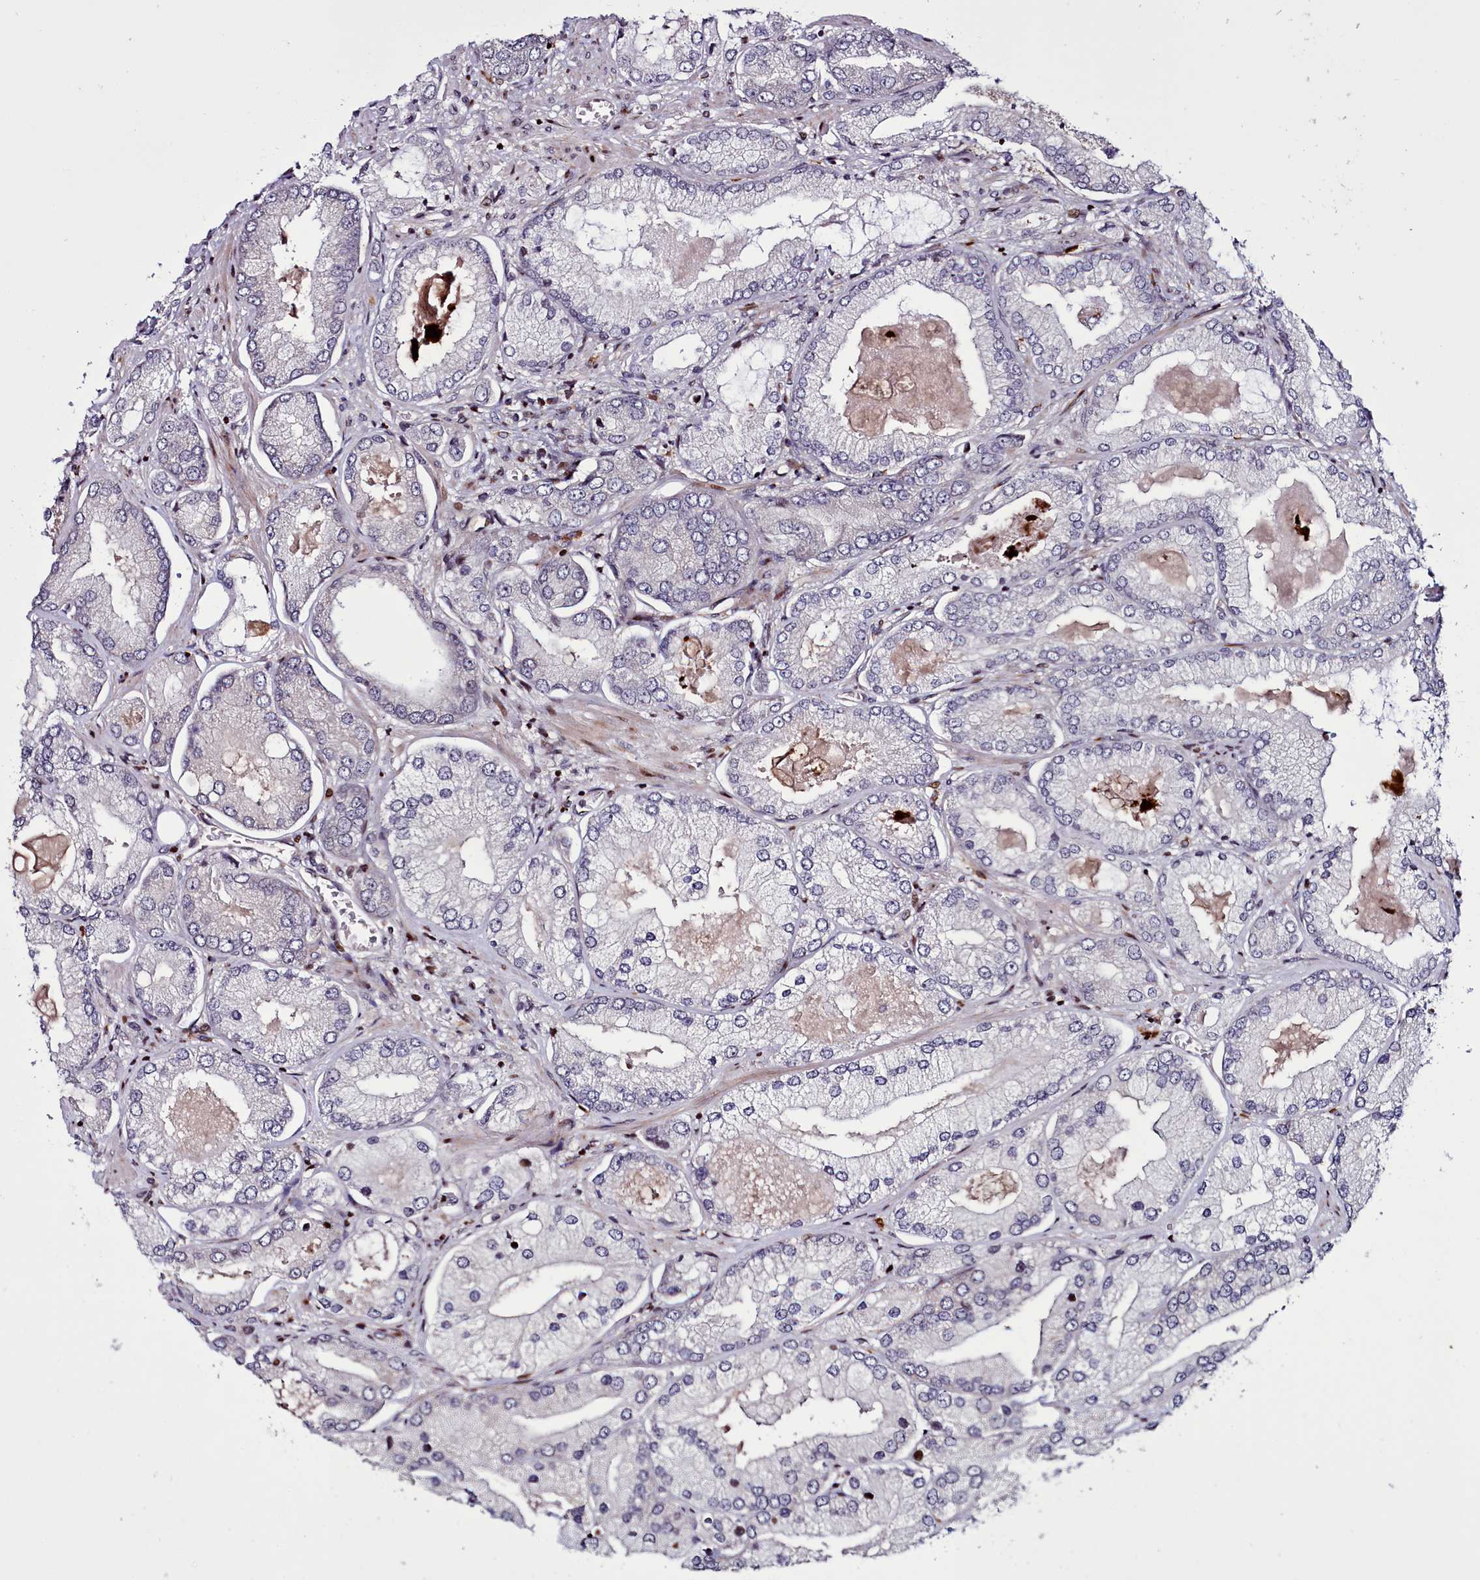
{"staining": {"intensity": "negative", "quantity": "none", "location": "none"}, "tissue": "prostate cancer", "cell_type": "Tumor cells", "image_type": "cancer", "snomed": [{"axis": "morphology", "description": "Adenocarcinoma, High grade"}, {"axis": "topography", "description": "Prostate"}], "caption": "An image of human high-grade adenocarcinoma (prostate) is negative for staining in tumor cells. (IHC, brightfield microscopy, high magnification).", "gene": "WBP11", "patient": {"sex": "male", "age": 68}}